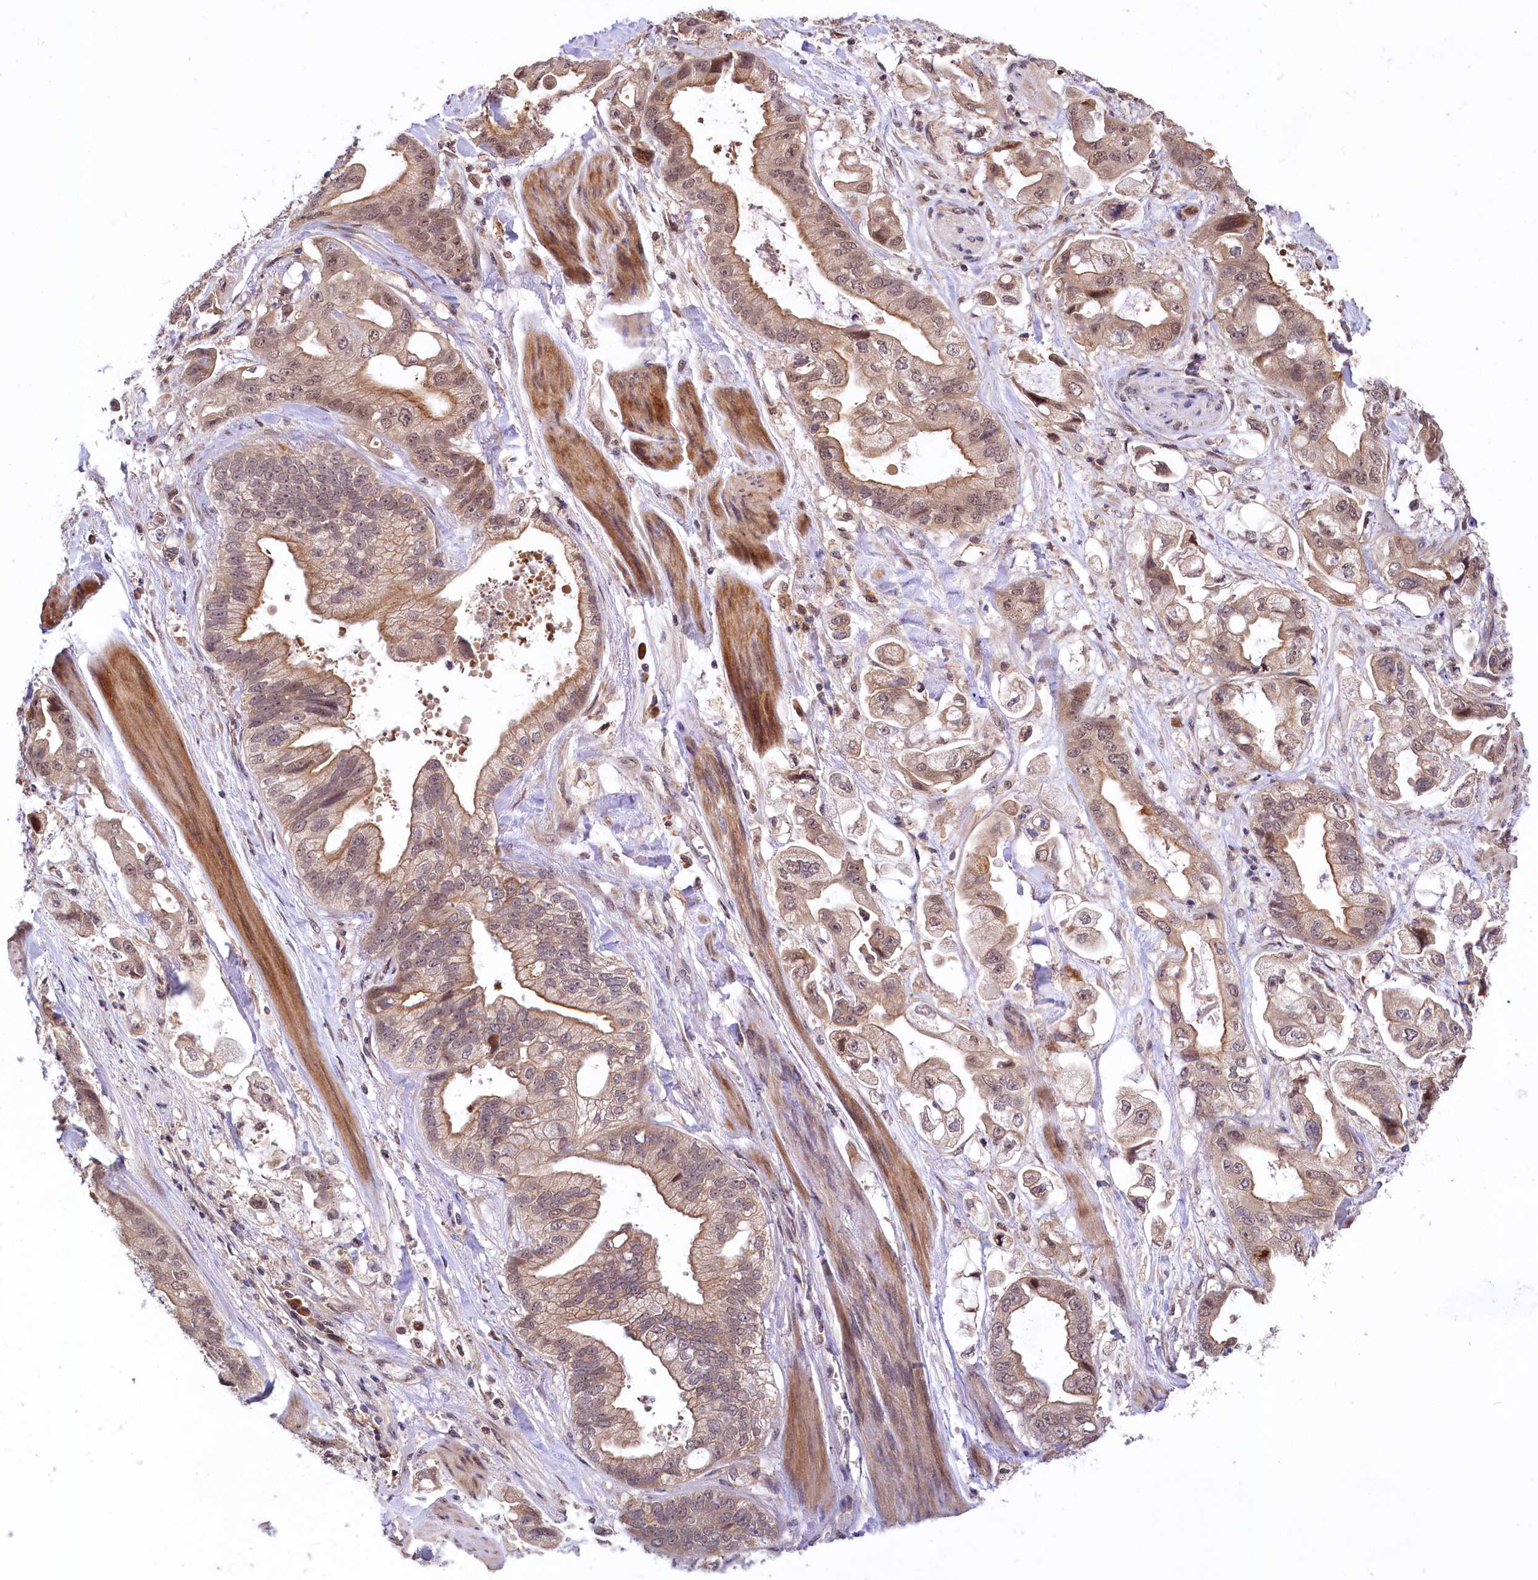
{"staining": {"intensity": "moderate", "quantity": "25%-75%", "location": "cytoplasmic/membranous,nuclear"}, "tissue": "stomach cancer", "cell_type": "Tumor cells", "image_type": "cancer", "snomed": [{"axis": "morphology", "description": "Adenocarcinoma, NOS"}, {"axis": "topography", "description": "Stomach"}], "caption": "Moderate cytoplasmic/membranous and nuclear expression is identified in about 25%-75% of tumor cells in adenocarcinoma (stomach). The staining was performed using DAB (3,3'-diaminobenzidine) to visualize the protein expression in brown, while the nuclei were stained in blue with hematoxylin (Magnification: 20x).", "gene": "UBE3A", "patient": {"sex": "male", "age": 62}}